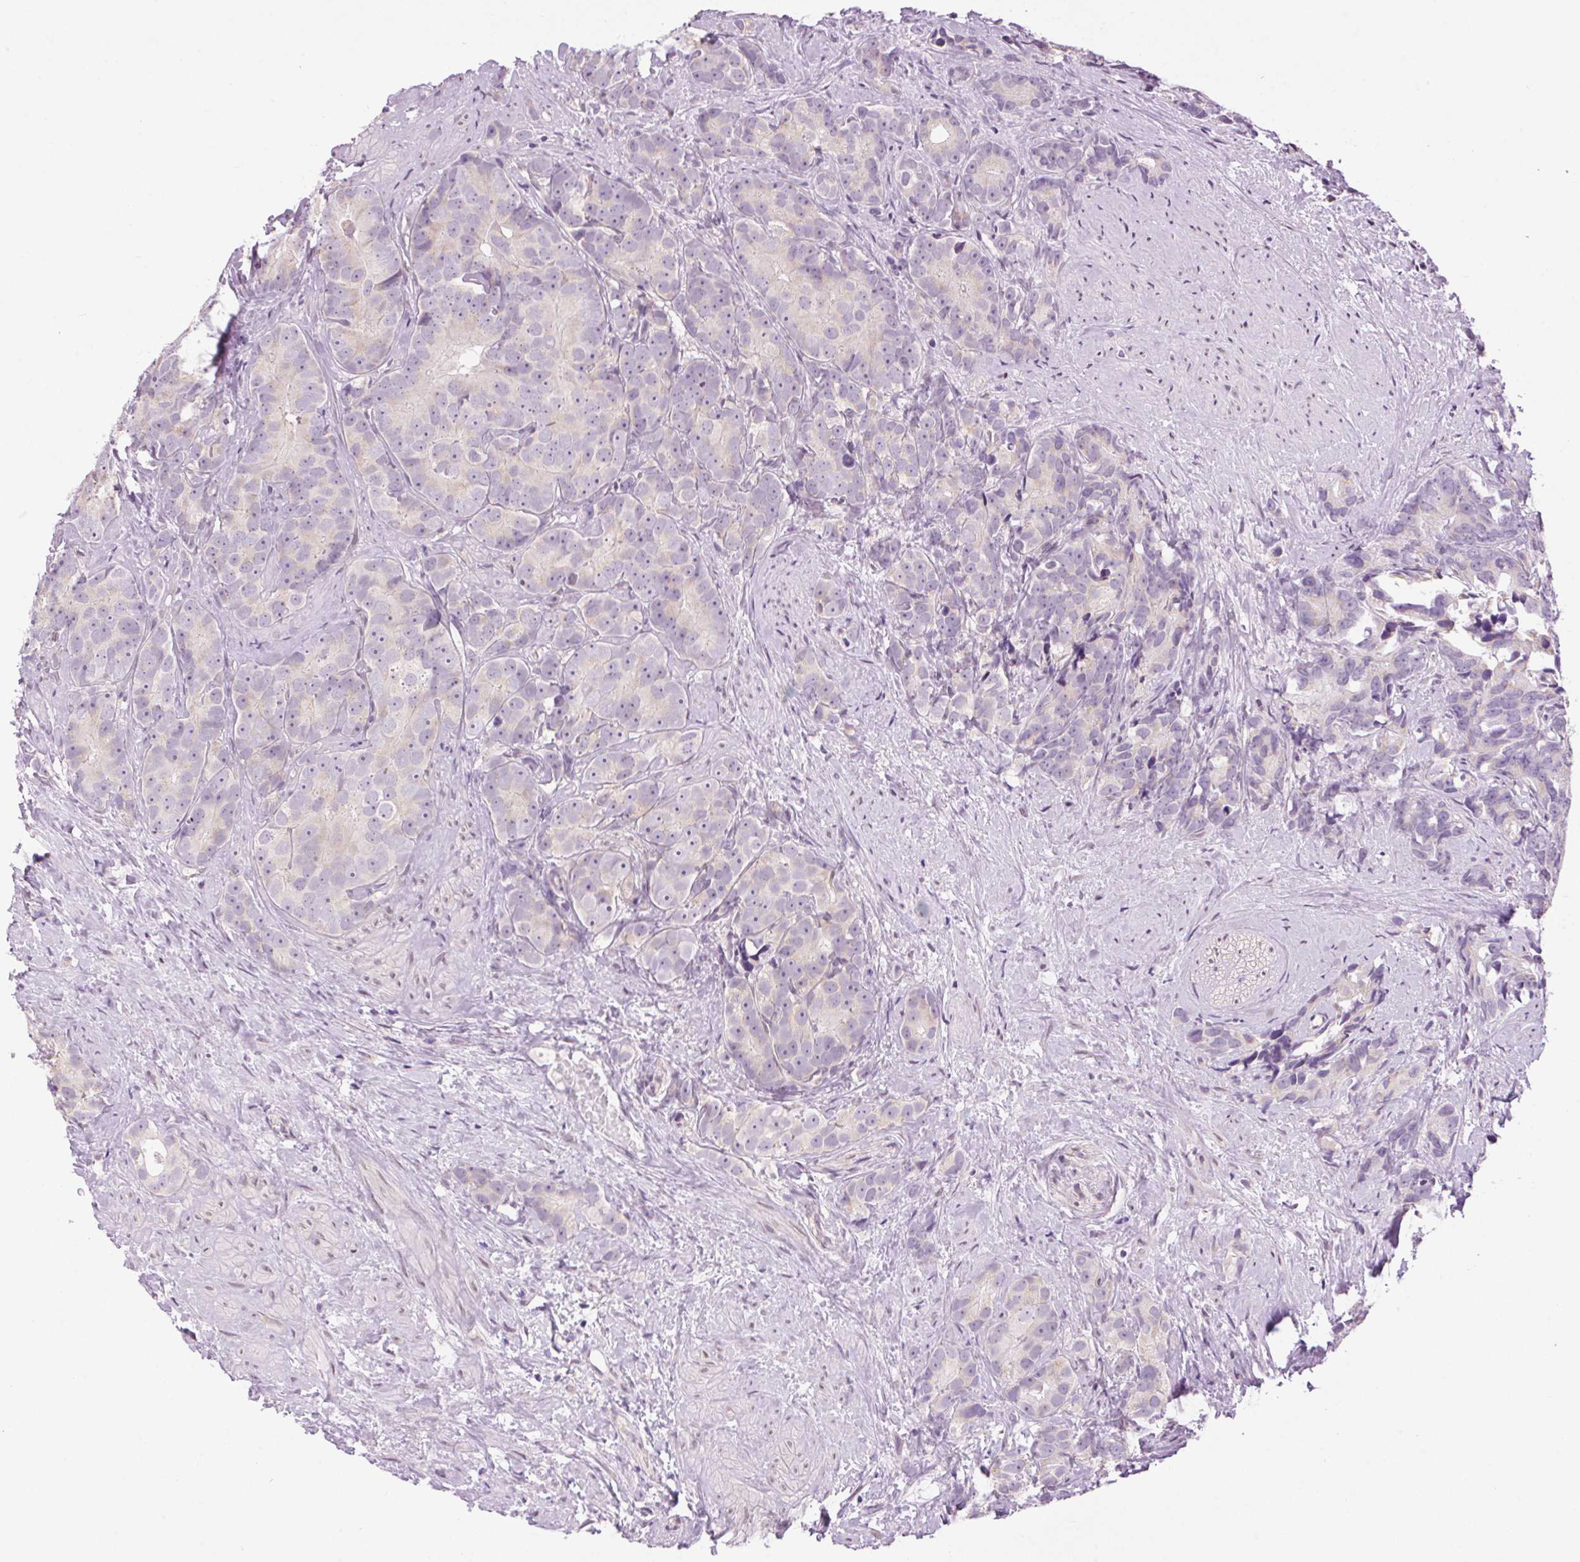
{"staining": {"intensity": "negative", "quantity": "none", "location": "none"}, "tissue": "prostate cancer", "cell_type": "Tumor cells", "image_type": "cancer", "snomed": [{"axis": "morphology", "description": "Adenocarcinoma, High grade"}, {"axis": "topography", "description": "Prostate"}], "caption": "Image shows no significant protein expression in tumor cells of high-grade adenocarcinoma (prostate).", "gene": "SMIM13", "patient": {"sex": "male", "age": 90}}